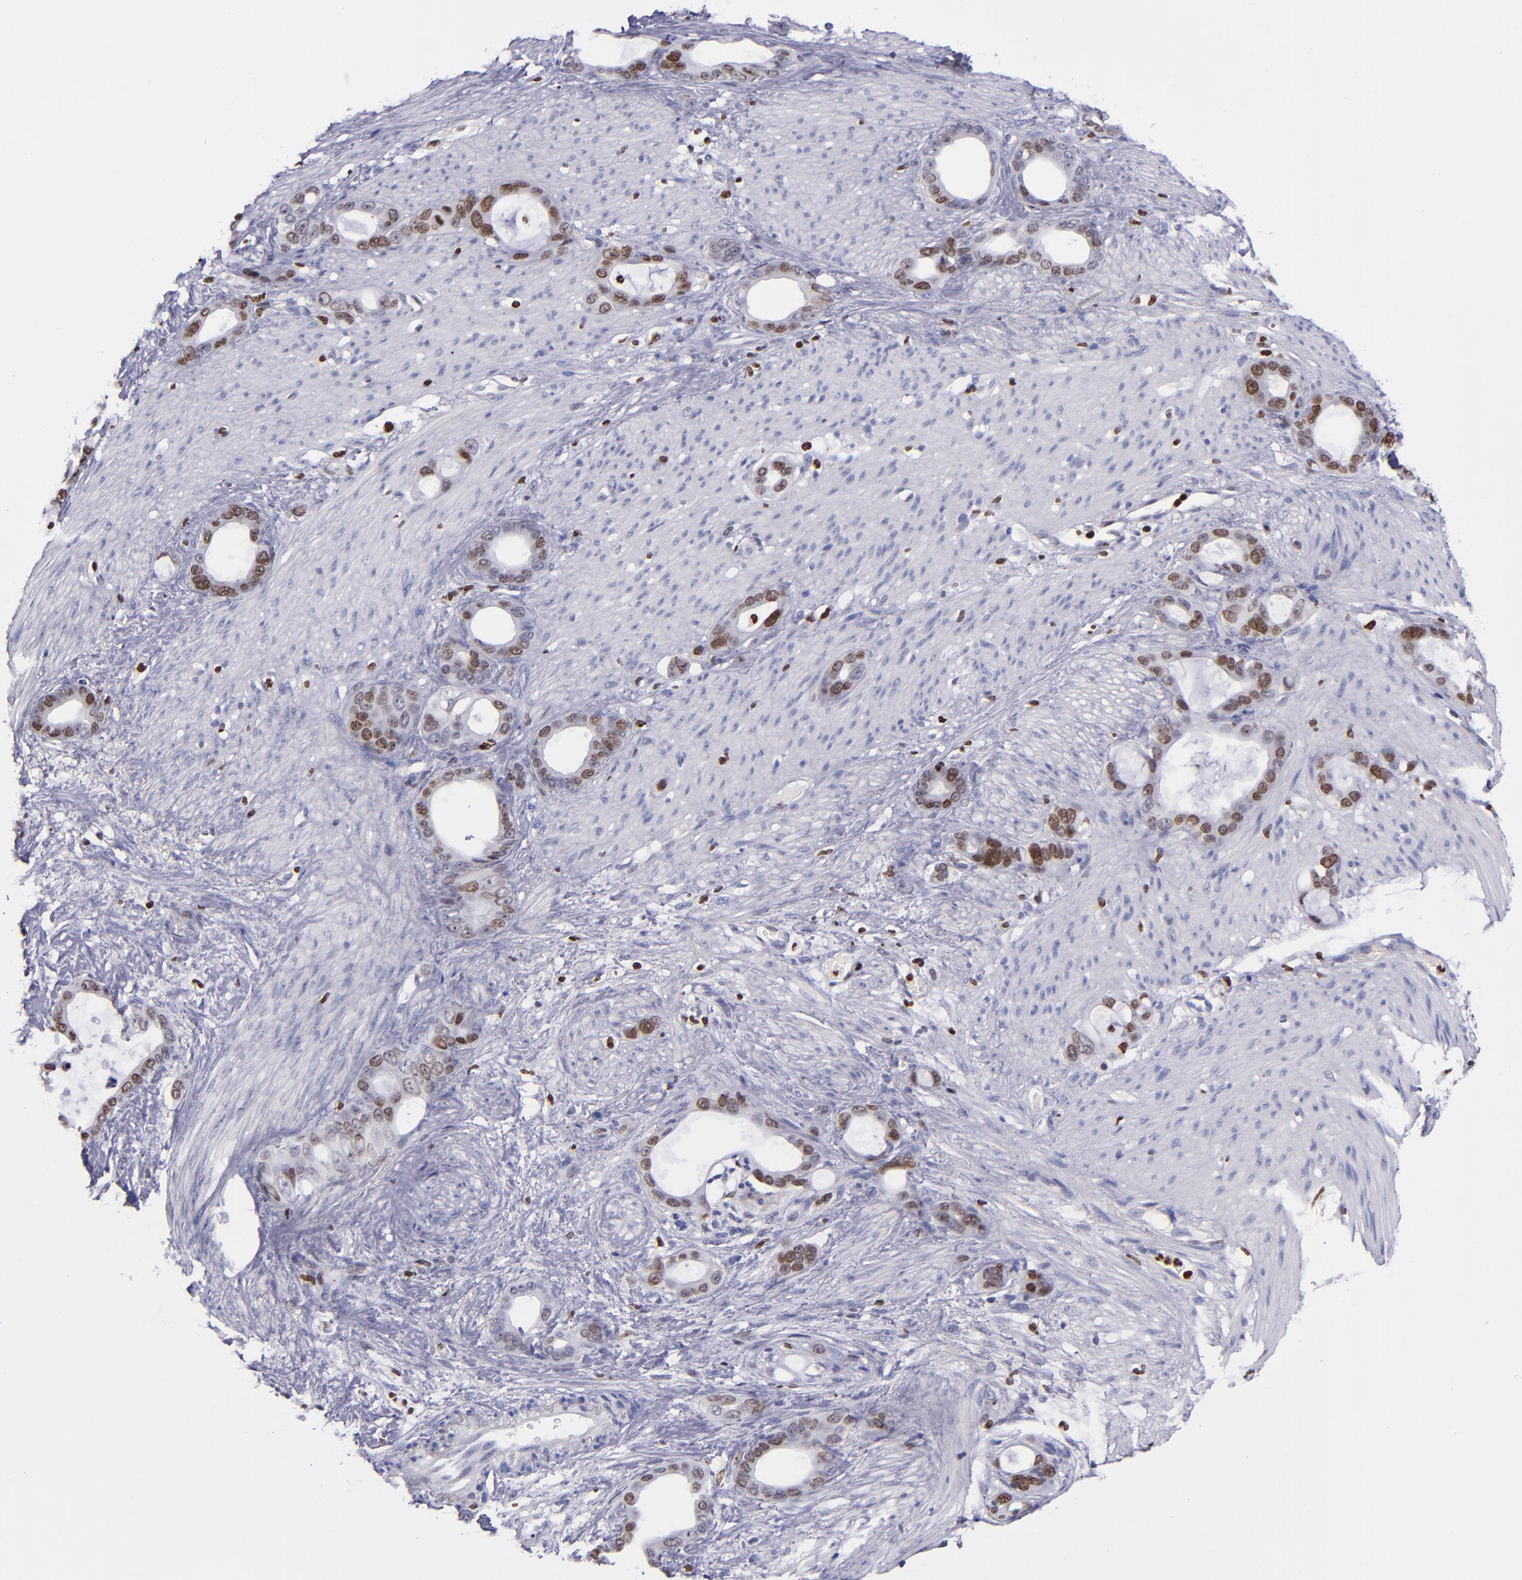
{"staining": {"intensity": "moderate", "quantity": "25%-75%", "location": "nuclear"}, "tissue": "stomach cancer", "cell_type": "Tumor cells", "image_type": "cancer", "snomed": [{"axis": "morphology", "description": "Adenocarcinoma, NOS"}, {"axis": "topography", "description": "Stomach"}], "caption": "Human stomach adenocarcinoma stained with a brown dye shows moderate nuclear positive staining in about 25%-75% of tumor cells.", "gene": "CDKL5", "patient": {"sex": "female", "age": 75}}